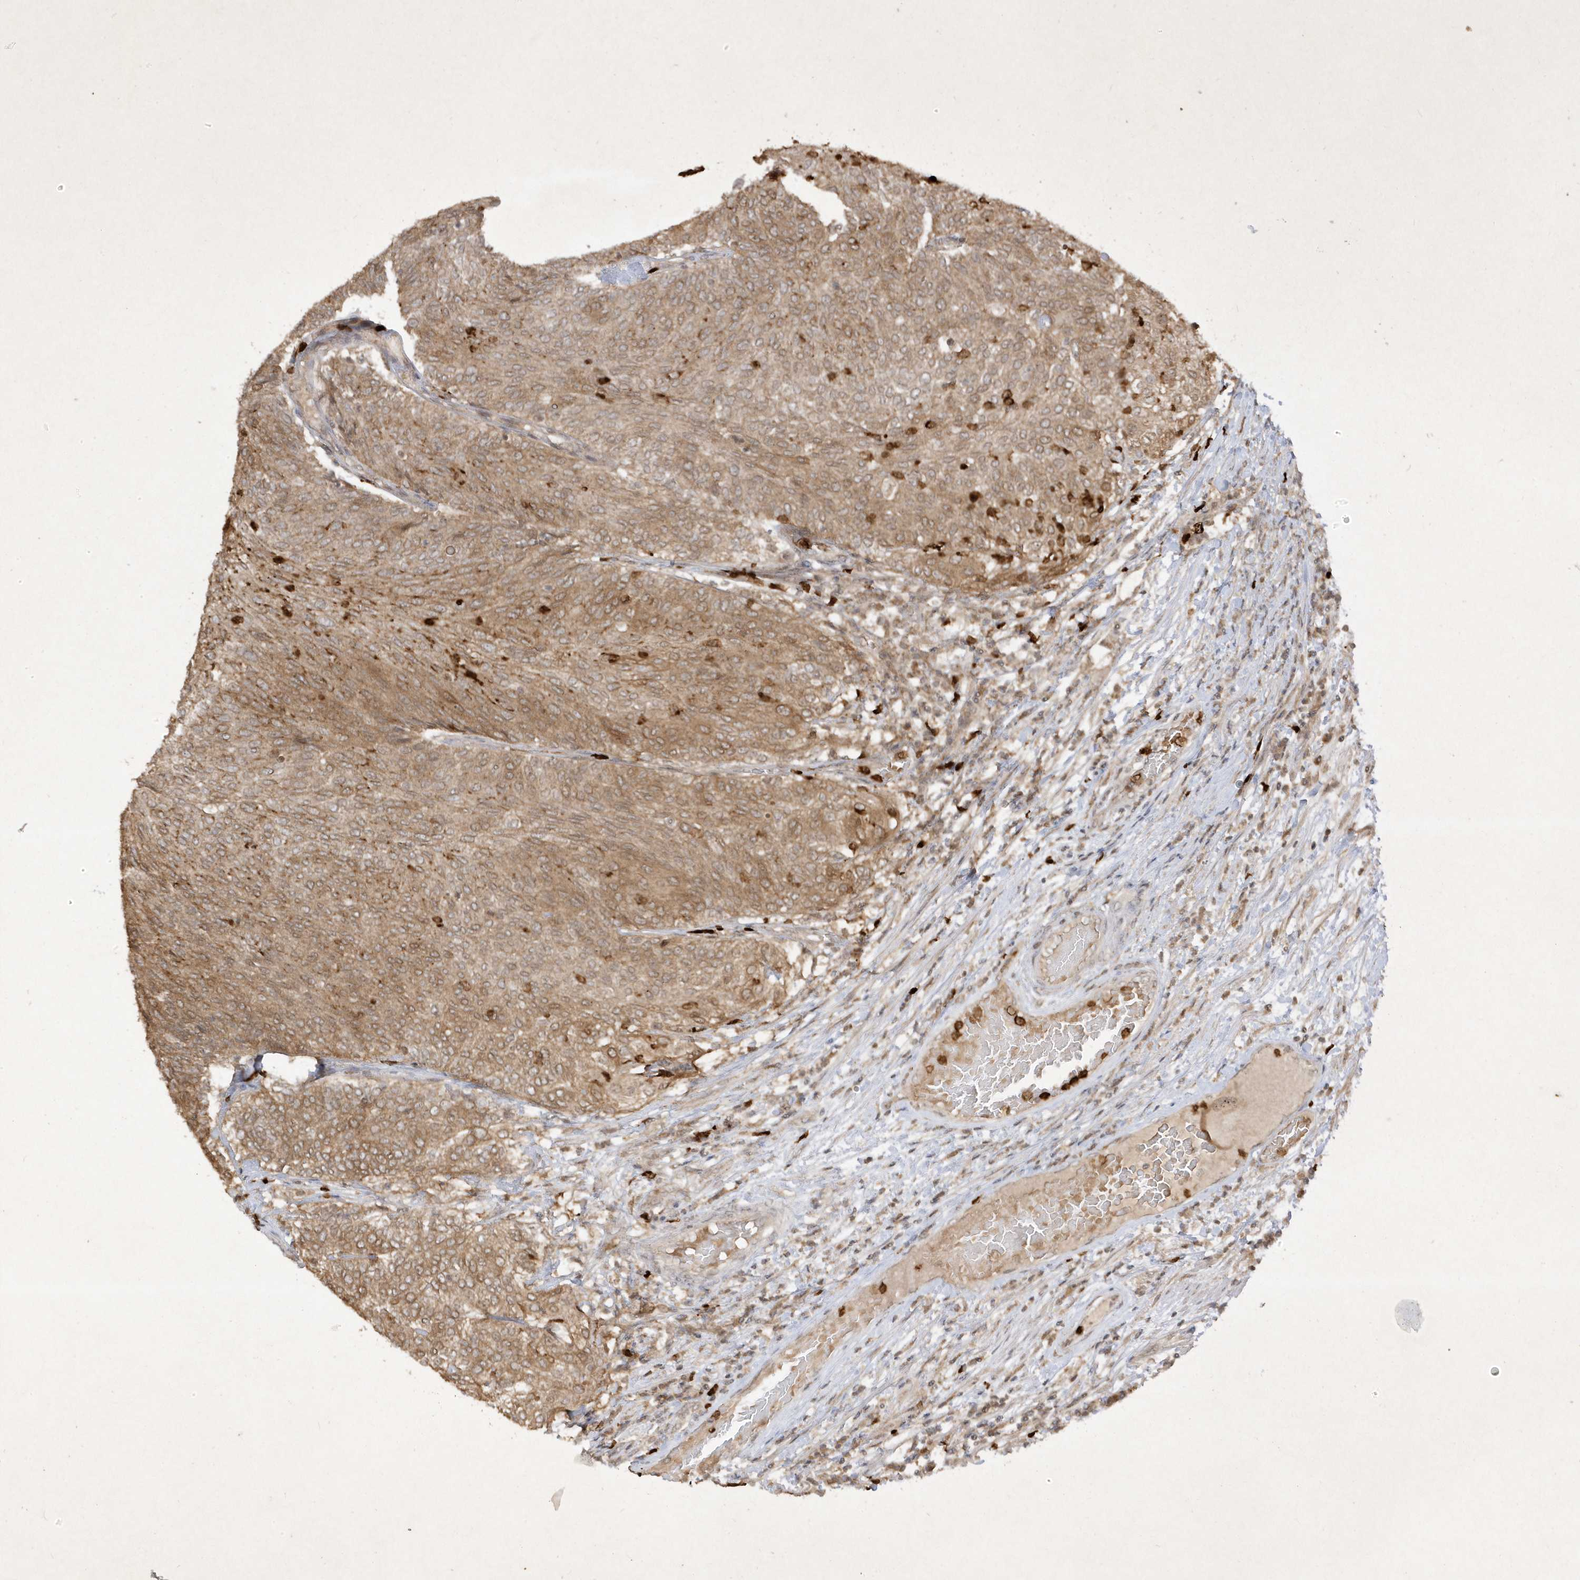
{"staining": {"intensity": "moderate", "quantity": ">75%", "location": "cytoplasmic/membranous"}, "tissue": "urothelial cancer", "cell_type": "Tumor cells", "image_type": "cancer", "snomed": [{"axis": "morphology", "description": "Urothelial carcinoma, Low grade"}, {"axis": "topography", "description": "Urinary bladder"}], "caption": "The image shows a brown stain indicating the presence of a protein in the cytoplasmic/membranous of tumor cells in urothelial cancer.", "gene": "ZNF213", "patient": {"sex": "female", "age": 79}}